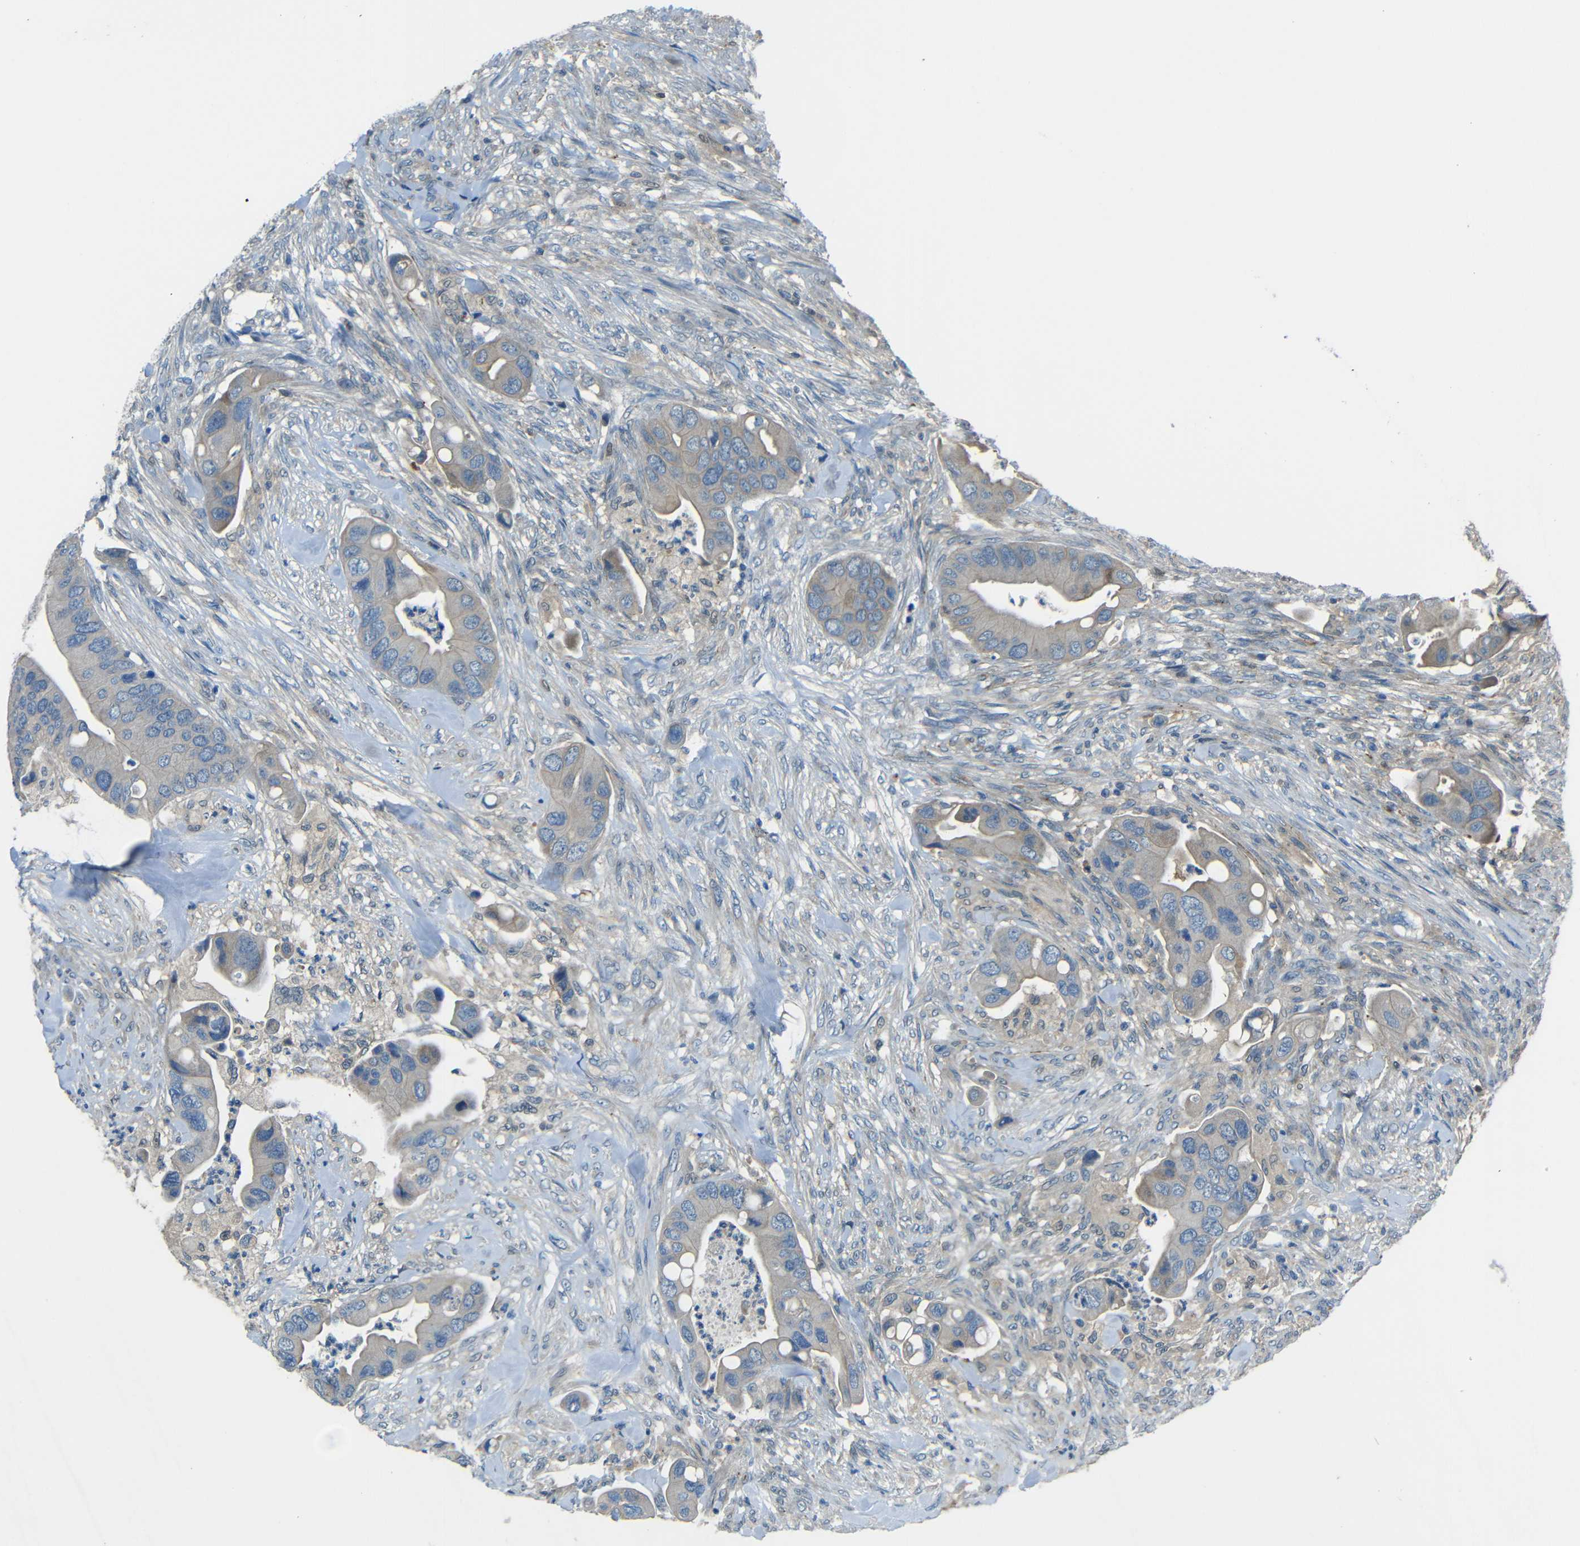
{"staining": {"intensity": "weak", "quantity": "25%-75%", "location": "cytoplasmic/membranous"}, "tissue": "colorectal cancer", "cell_type": "Tumor cells", "image_type": "cancer", "snomed": [{"axis": "morphology", "description": "Adenocarcinoma, NOS"}, {"axis": "topography", "description": "Rectum"}], "caption": "The photomicrograph displays immunohistochemical staining of colorectal cancer. There is weak cytoplasmic/membranous staining is present in approximately 25%-75% of tumor cells.", "gene": "CYP26B1", "patient": {"sex": "female", "age": 57}}